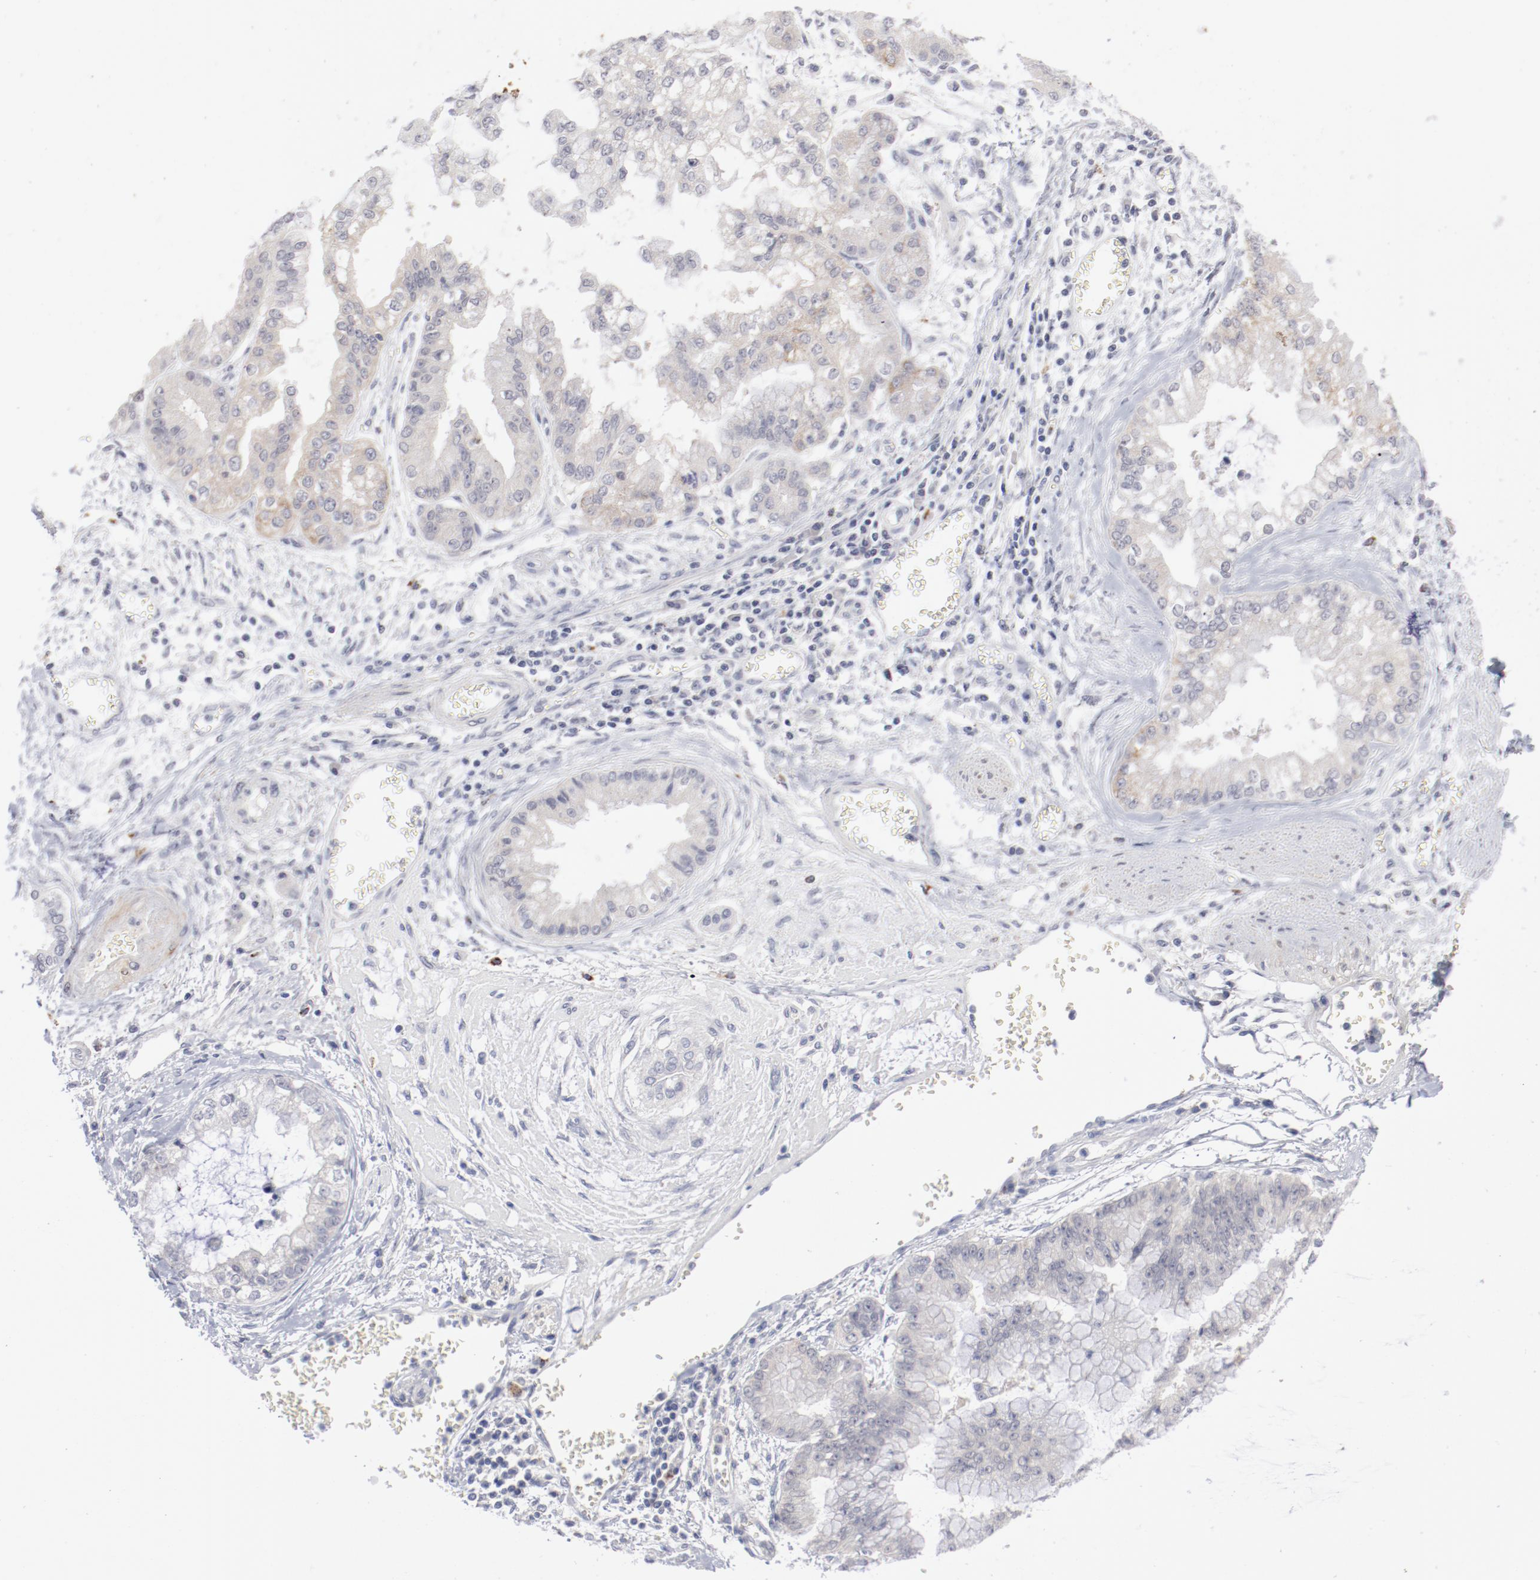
{"staining": {"intensity": "weak", "quantity": "<25%", "location": "cytoplasmic/membranous"}, "tissue": "liver cancer", "cell_type": "Tumor cells", "image_type": "cancer", "snomed": [{"axis": "morphology", "description": "Cholangiocarcinoma"}, {"axis": "topography", "description": "Liver"}], "caption": "The image exhibits no significant positivity in tumor cells of liver cholangiocarcinoma.", "gene": "SH3BGR", "patient": {"sex": "female", "age": 79}}